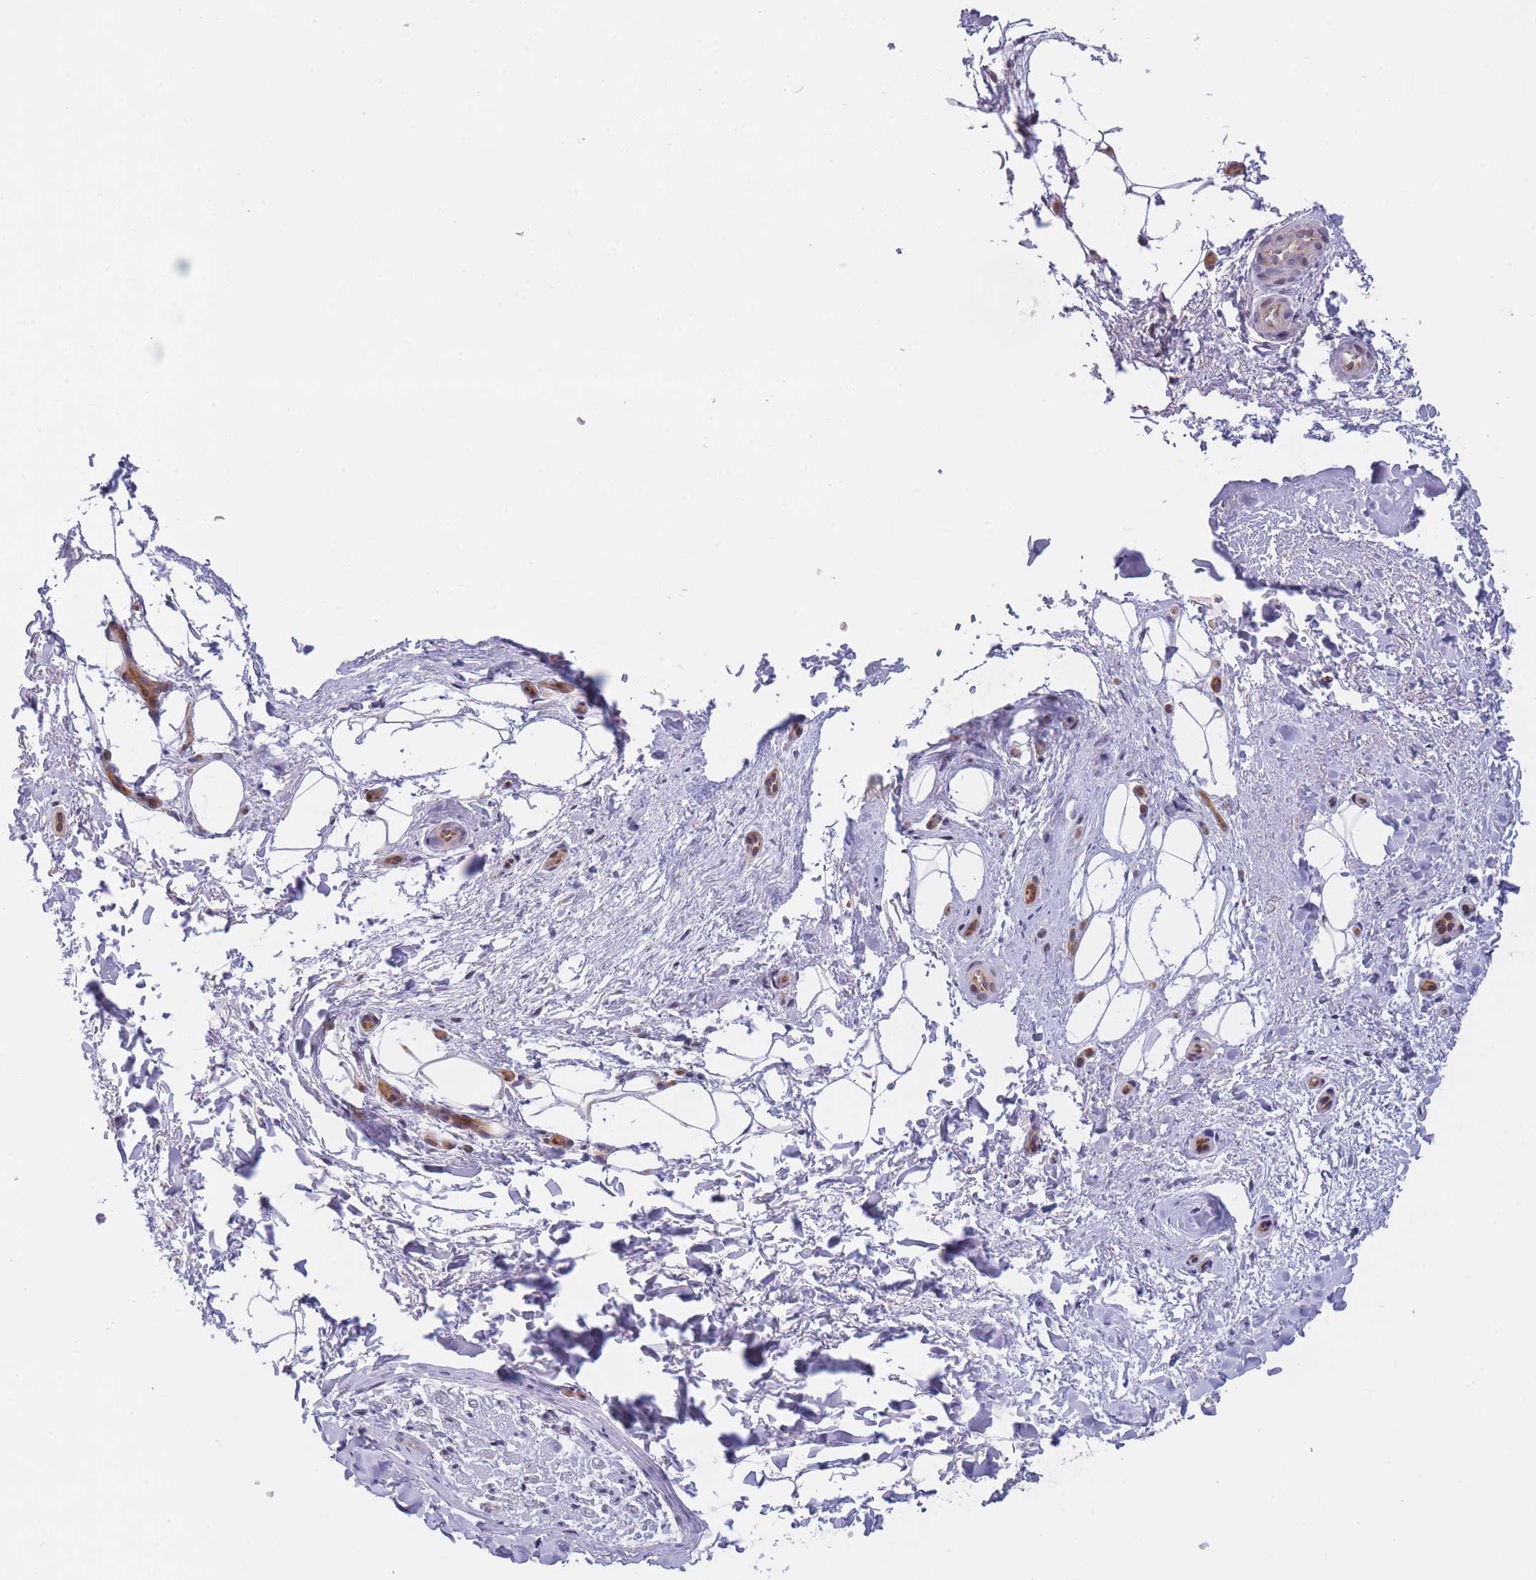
{"staining": {"intensity": "negative", "quantity": "none", "location": "none"}, "tissue": "adipose tissue", "cell_type": "Adipocytes", "image_type": "normal", "snomed": [{"axis": "morphology", "description": "Normal tissue, NOS"}, {"axis": "topography", "description": "Peripheral nerve tissue"}], "caption": "The histopathology image displays no significant staining in adipocytes of adipose tissue.", "gene": "SLC35F5", "patient": {"sex": "female", "age": 61}}